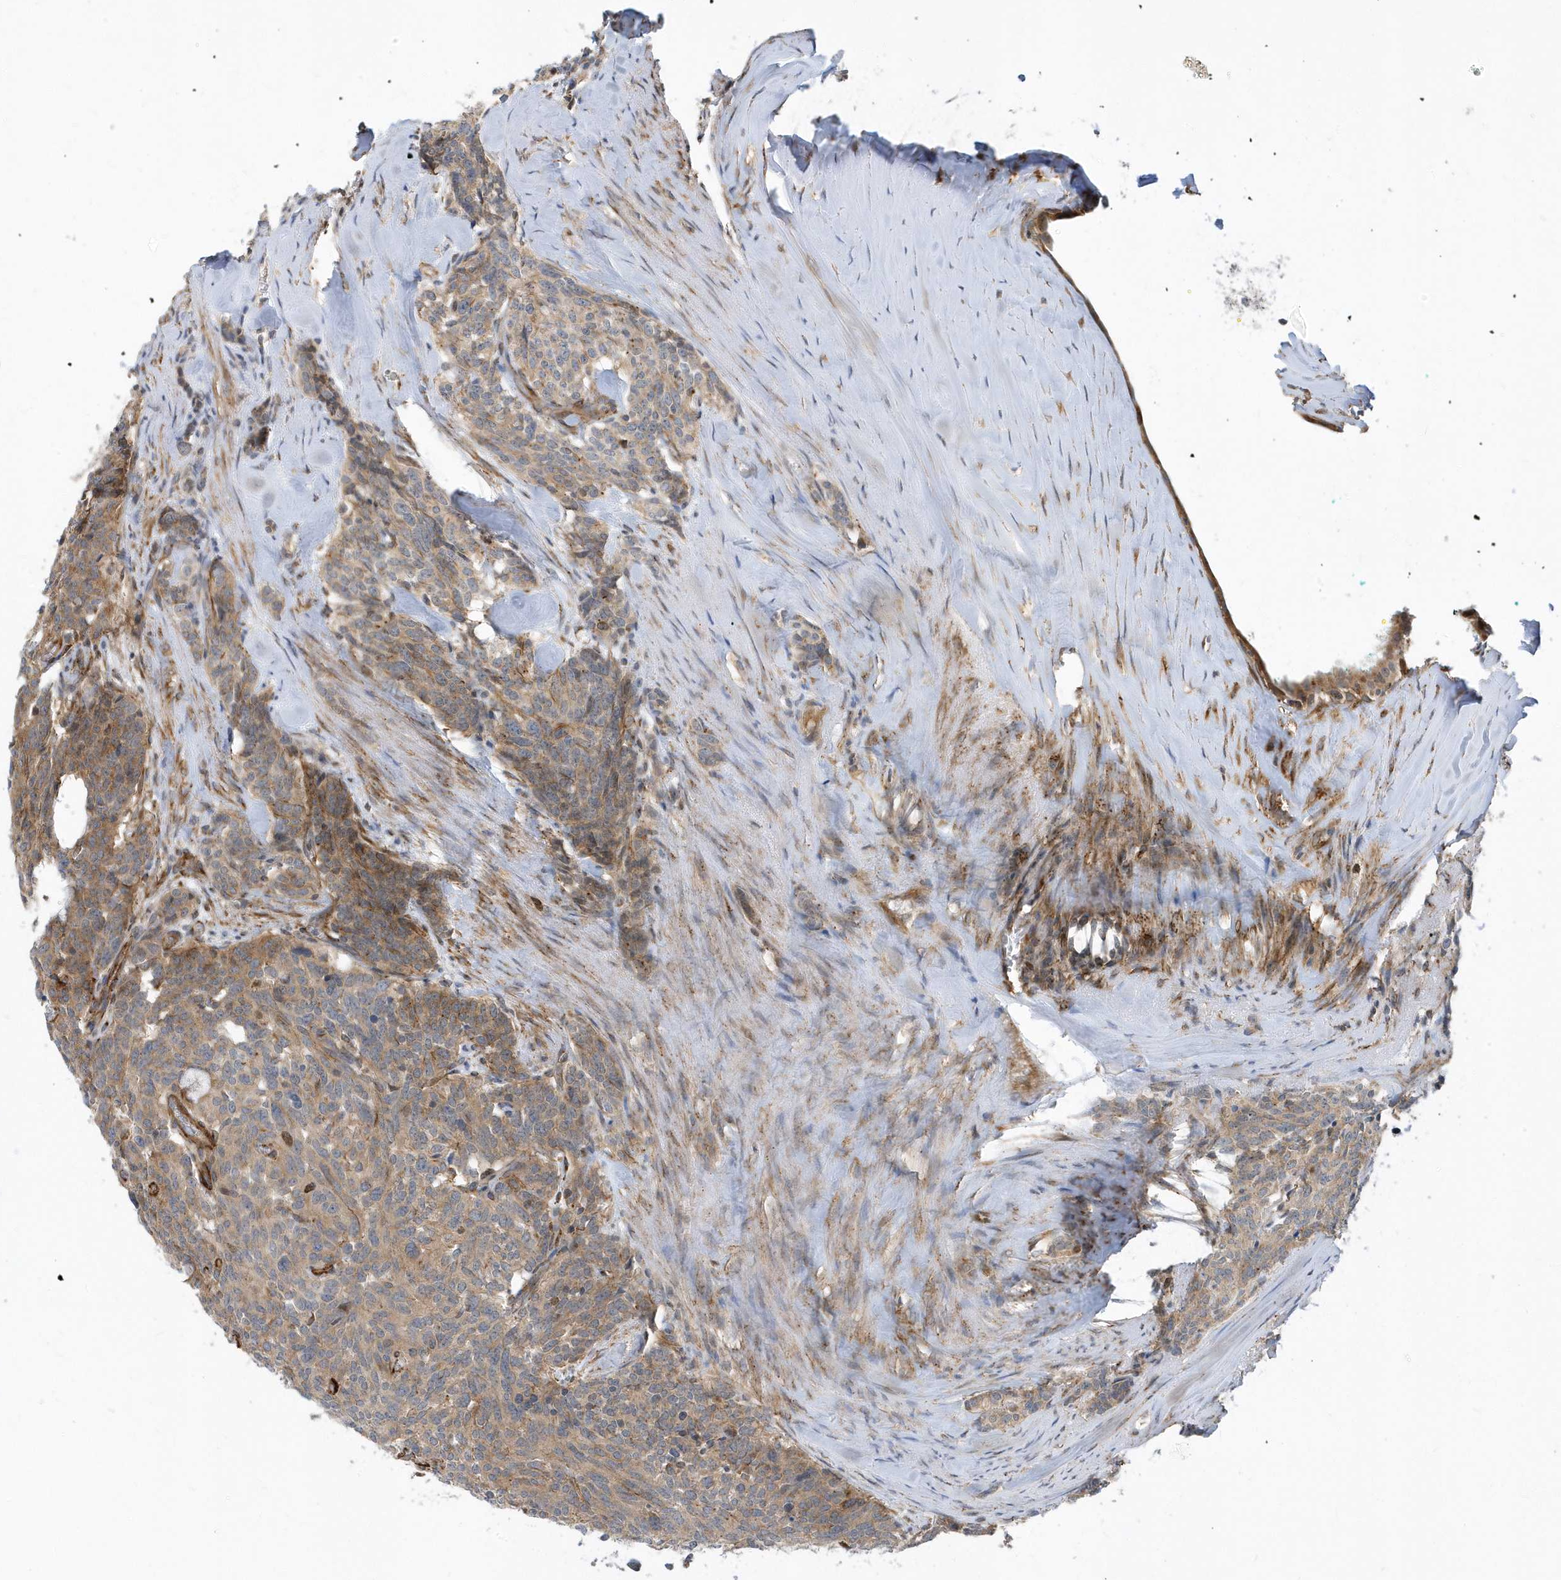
{"staining": {"intensity": "moderate", "quantity": ">75%", "location": "cytoplasmic/membranous"}, "tissue": "carcinoid", "cell_type": "Tumor cells", "image_type": "cancer", "snomed": [{"axis": "morphology", "description": "Carcinoid, malignant, NOS"}, {"axis": "topography", "description": "Lung"}], "caption": "A medium amount of moderate cytoplasmic/membranous positivity is identified in about >75% of tumor cells in malignant carcinoid tissue. The staining was performed using DAB (3,3'-diaminobenzidine) to visualize the protein expression in brown, while the nuclei were stained in blue with hematoxylin (Magnification: 20x).", "gene": "HRH4", "patient": {"sex": "female", "age": 46}}